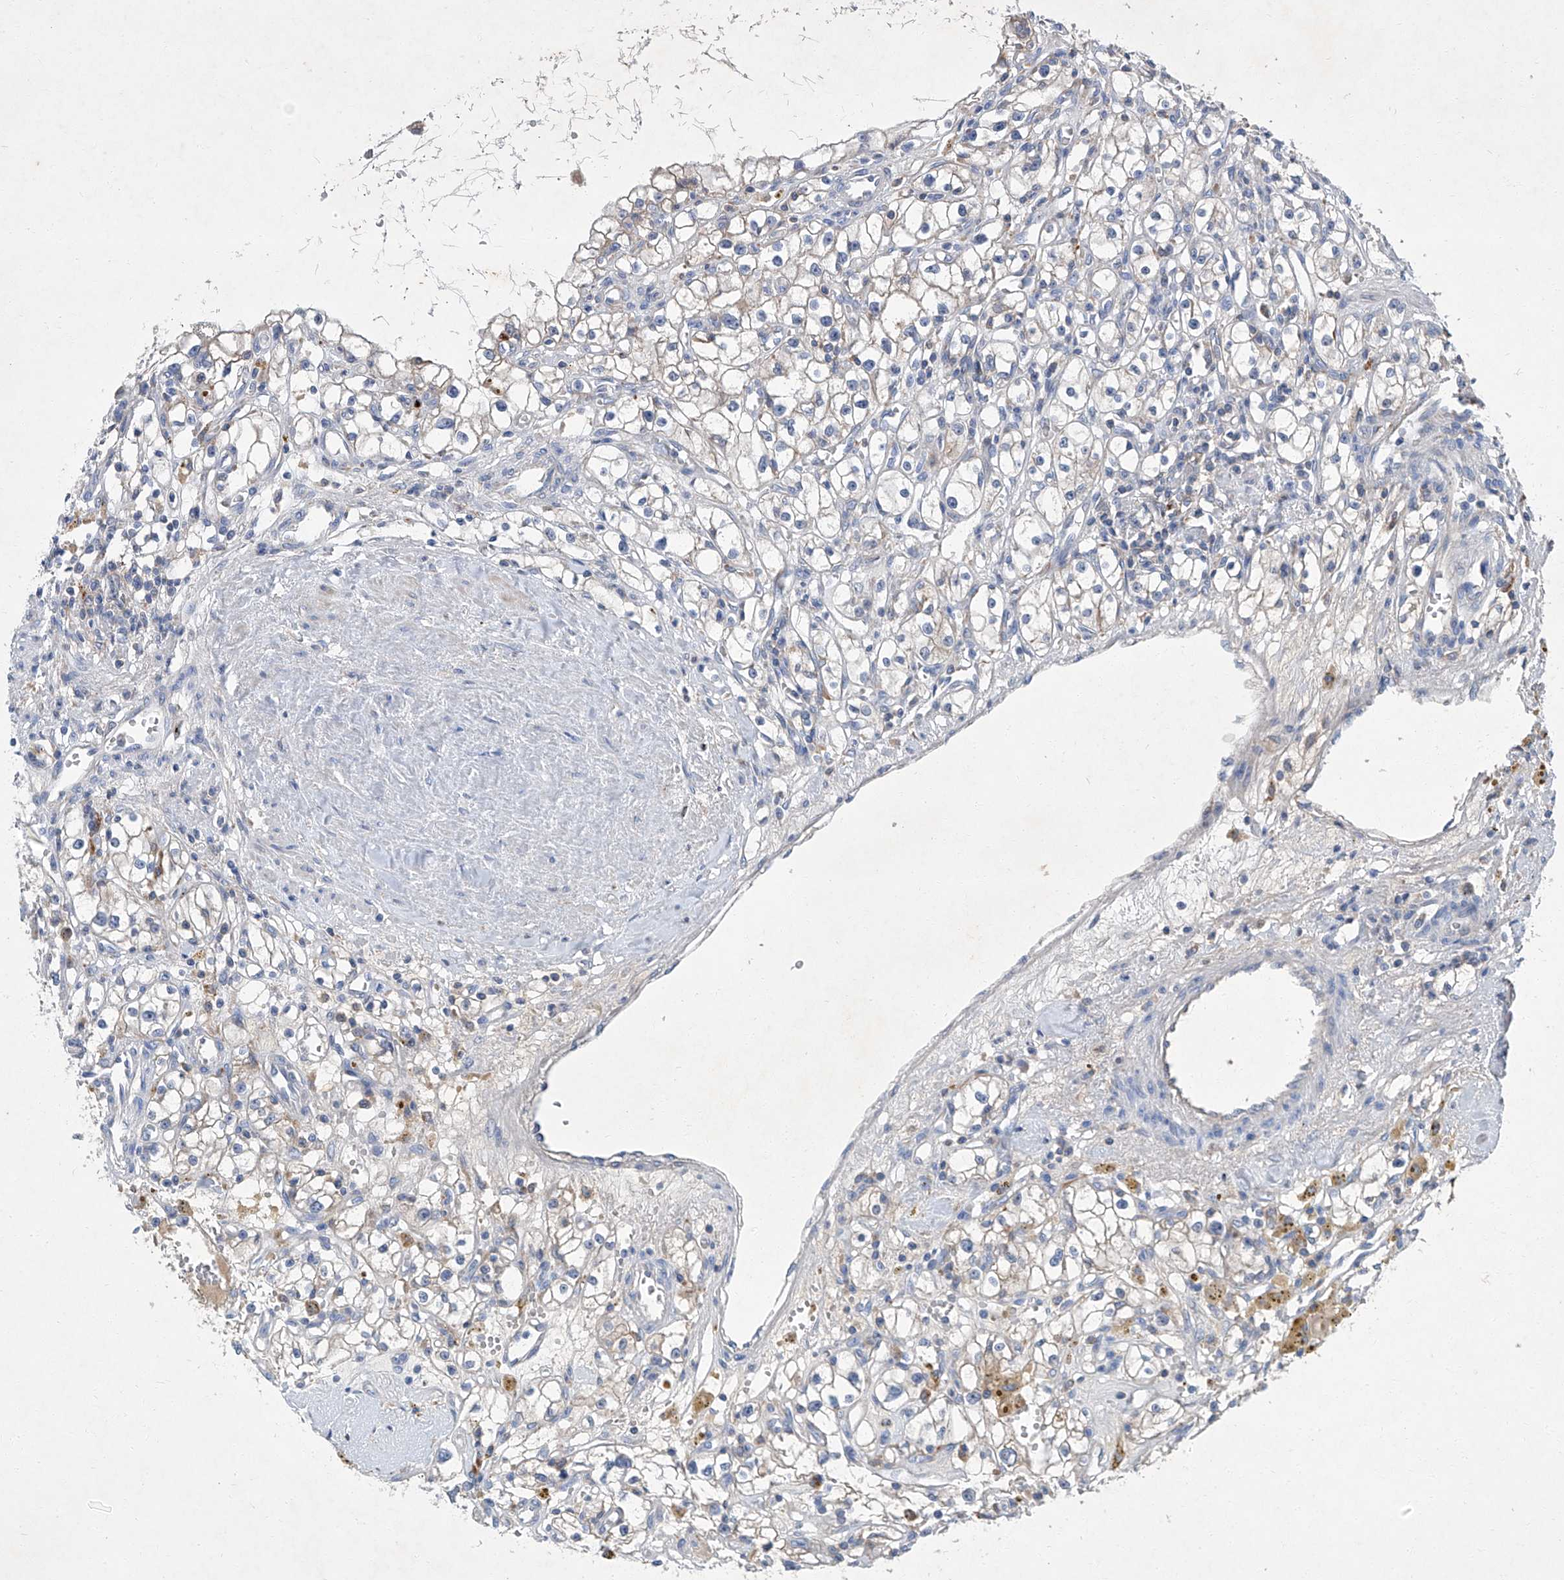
{"staining": {"intensity": "weak", "quantity": "<25%", "location": "cytoplasmic/membranous"}, "tissue": "renal cancer", "cell_type": "Tumor cells", "image_type": "cancer", "snomed": [{"axis": "morphology", "description": "Adenocarcinoma, NOS"}, {"axis": "topography", "description": "Kidney"}], "caption": "An image of adenocarcinoma (renal) stained for a protein exhibits no brown staining in tumor cells.", "gene": "SBK2", "patient": {"sex": "male", "age": 56}}